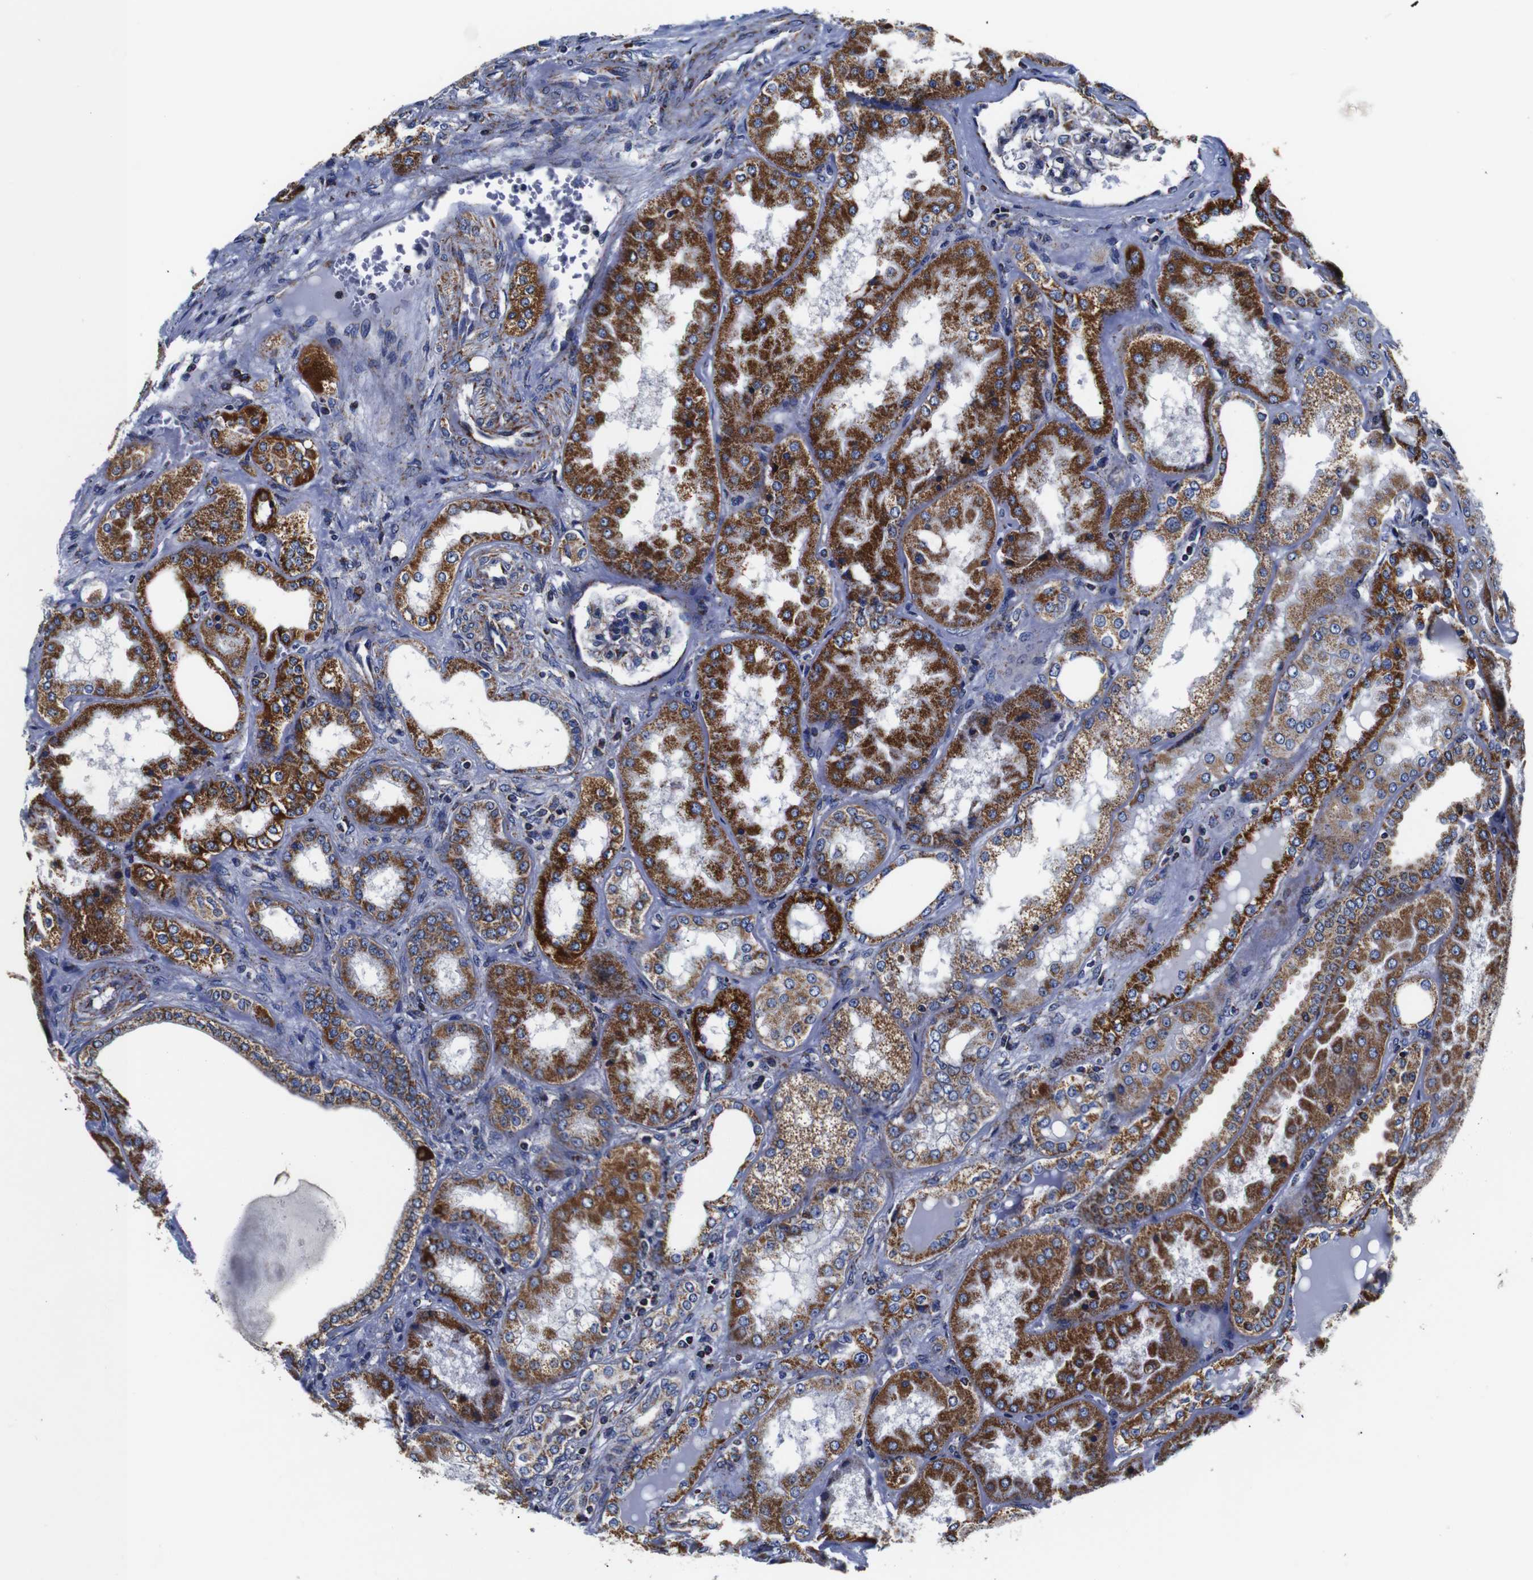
{"staining": {"intensity": "moderate", "quantity": "25%-75%", "location": "cytoplasmic/membranous"}, "tissue": "kidney", "cell_type": "Cells in glomeruli", "image_type": "normal", "snomed": [{"axis": "morphology", "description": "Normal tissue, NOS"}, {"axis": "topography", "description": "Kidney"}], "caption": "Brown immunohistochemical staining in benign human kidney displays moderate cytoplasmic/membranous positivity in about 25%-75% of cells in glomeruli. The protein is stained brown, and the nuclei are stained in blue (DAB (3,3'-diaminobenzidine) IHC with brightfield microscopy, high magnification).", "gene": "FKBP9", "patient": {"sex": "female", "age": 56}}